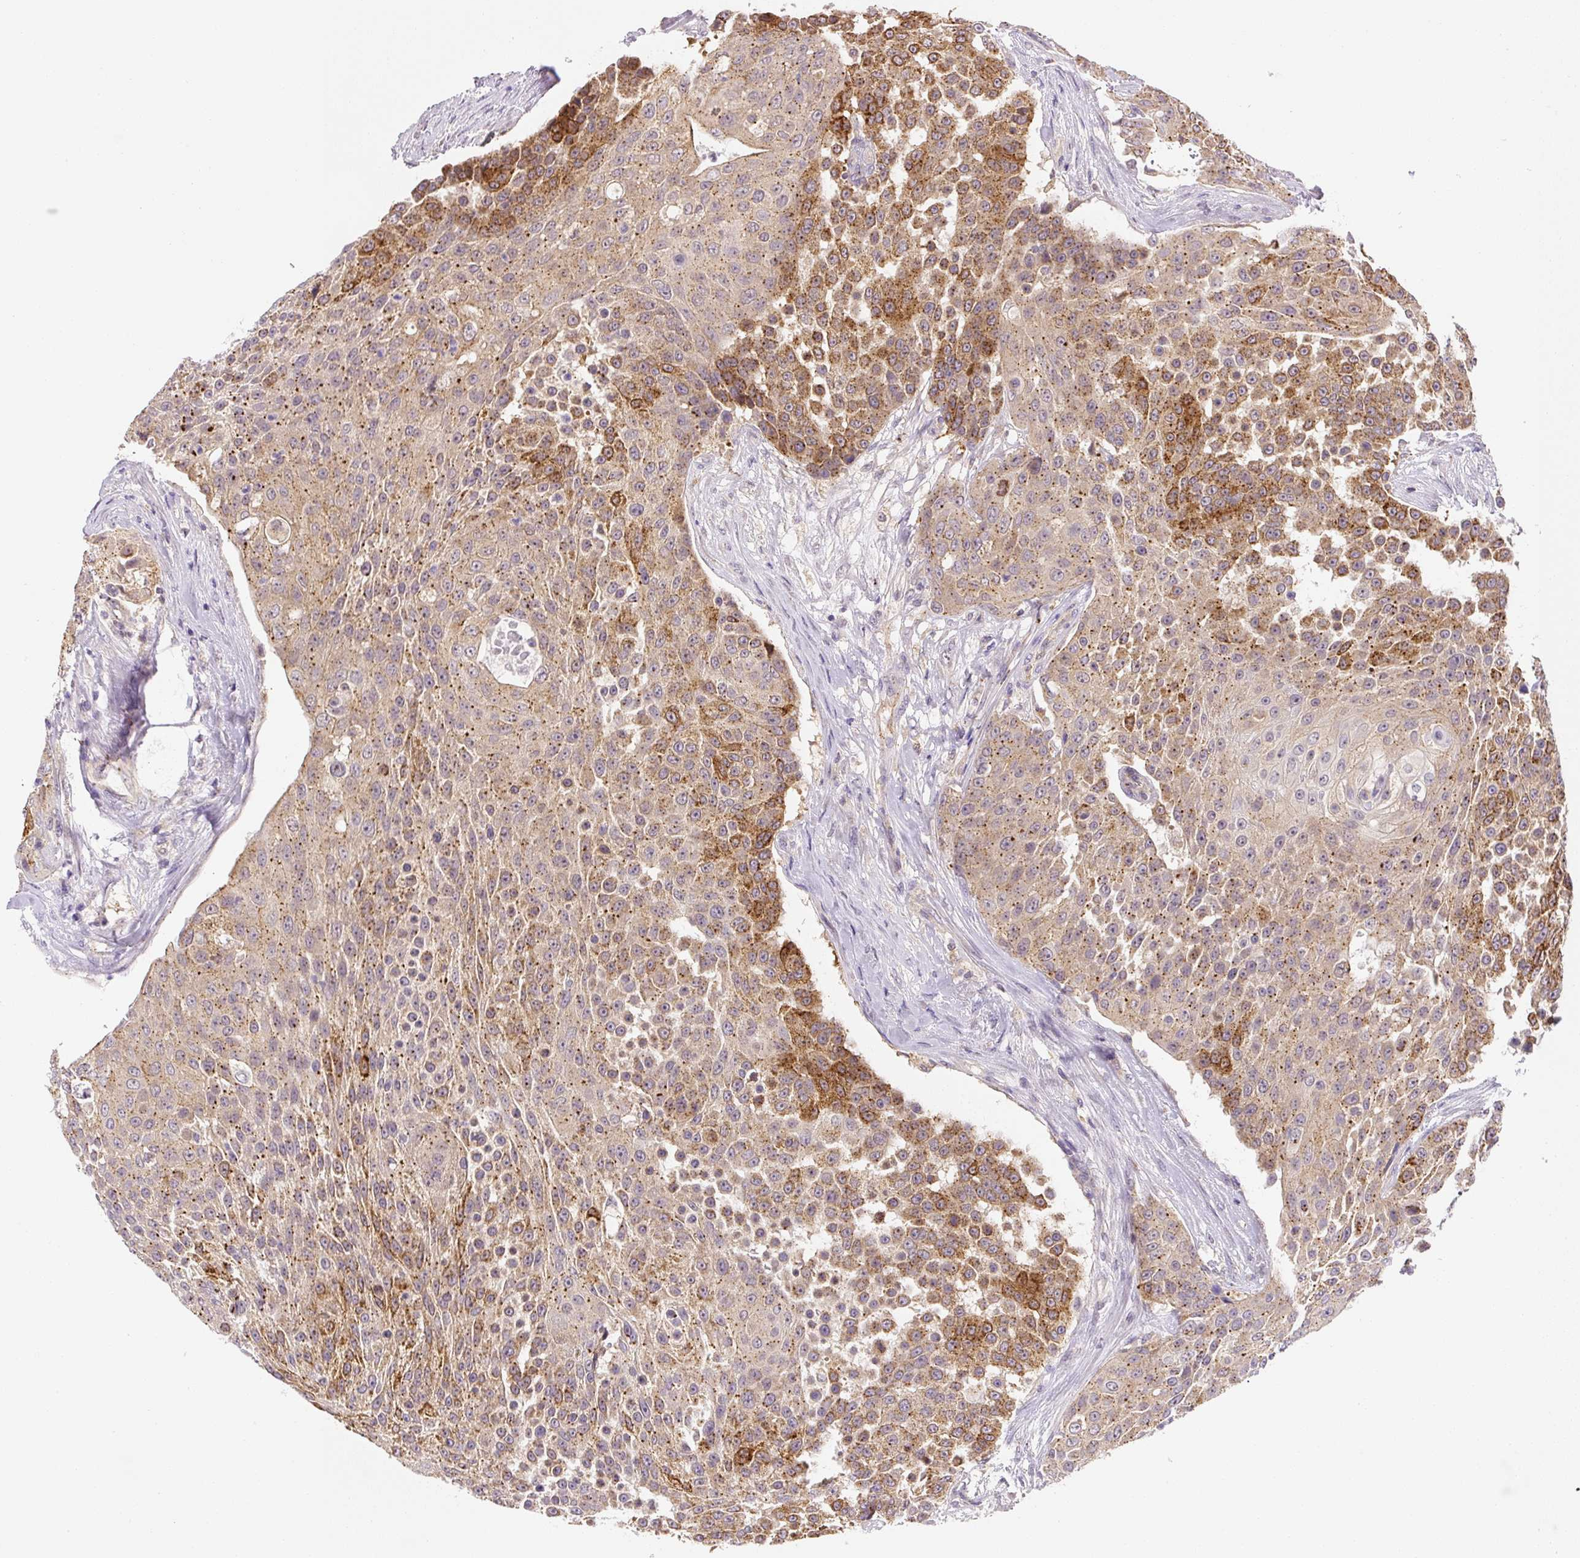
{"staining": {"intensity": "strong", "quantity": "25%-75%", "location": "cytoplasmic/membranous"}, "tissue": "urothelial cancer", "cell_type": "Tumor cells", "image_type": "cancer", "snomed": [{"axis": "morphology", "description": "Urothelial carcinoma, High grade"}, {"axis": "topography", "description": "Urinary bladder"}], "caption": "High-grade urothelial carcinoma was stained to show a protein in brown. There is high levels of strong cytoplasmic/membranous expression in about 25%-75% of tumor cells. The staining is performed using DAB brown chromogen to label protein expression. The nuclei are counter-stained blue using hematoxylin.", "gene": "PLA2G4A", "patient": {"sex": "female", "age": 63}}